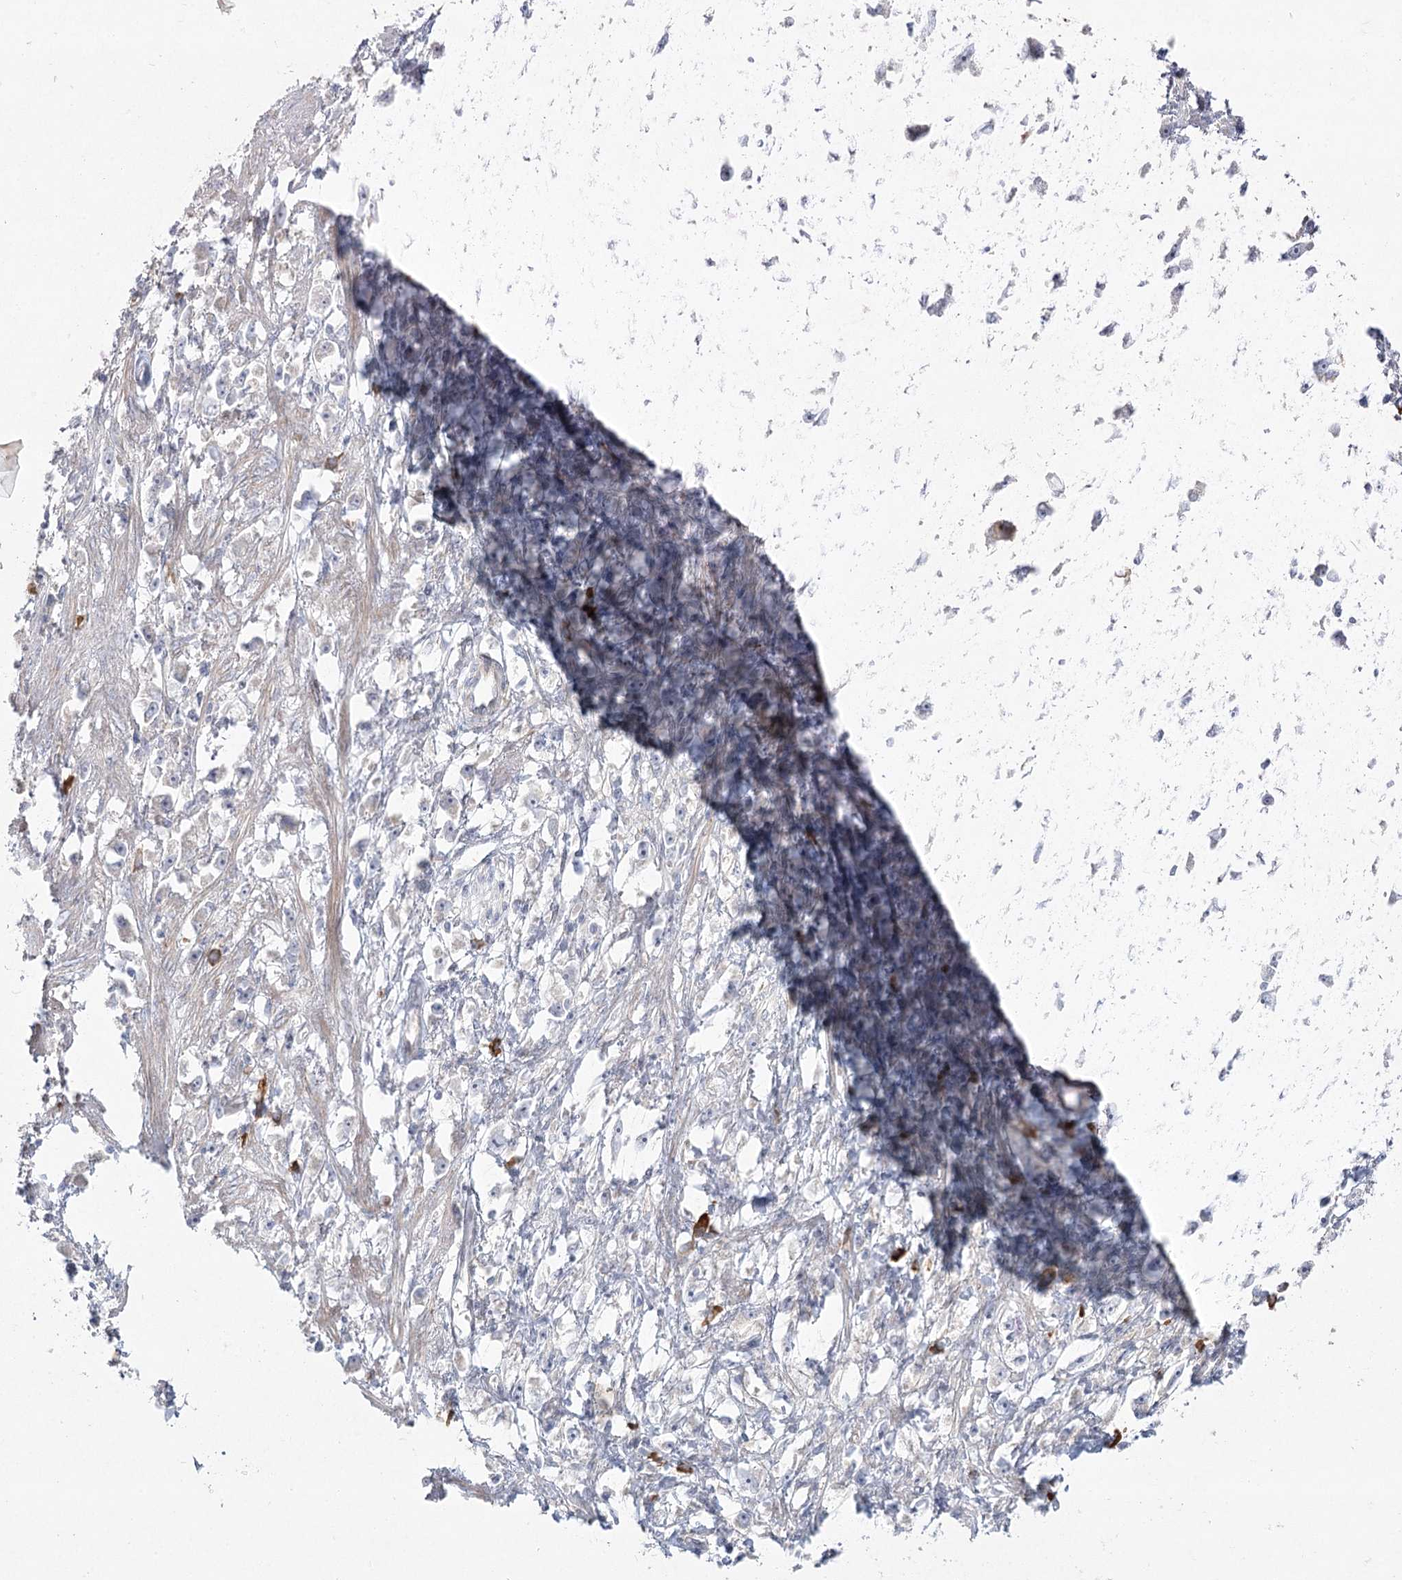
{"staining": {"intensity": "negative", "quantity": "none", "location": "none"}, "tissue": "stomach cancer", "cell_type": "Tumor cells", "image_type": "cancer", "snomed": [{"axis": "morphology", "description": "Adenocarcinoma, NOS"}, {"axis": "topography", "description": "Stomach"}], "caption": "A high-resolution micrograph shows immunohistochemistry (IHC) staining of adenocarcinoma (stomach), which shows no significant expression in tumor cells.", "gene": "CAMTA1", "patient": {"sex": "female", "age": 59}}